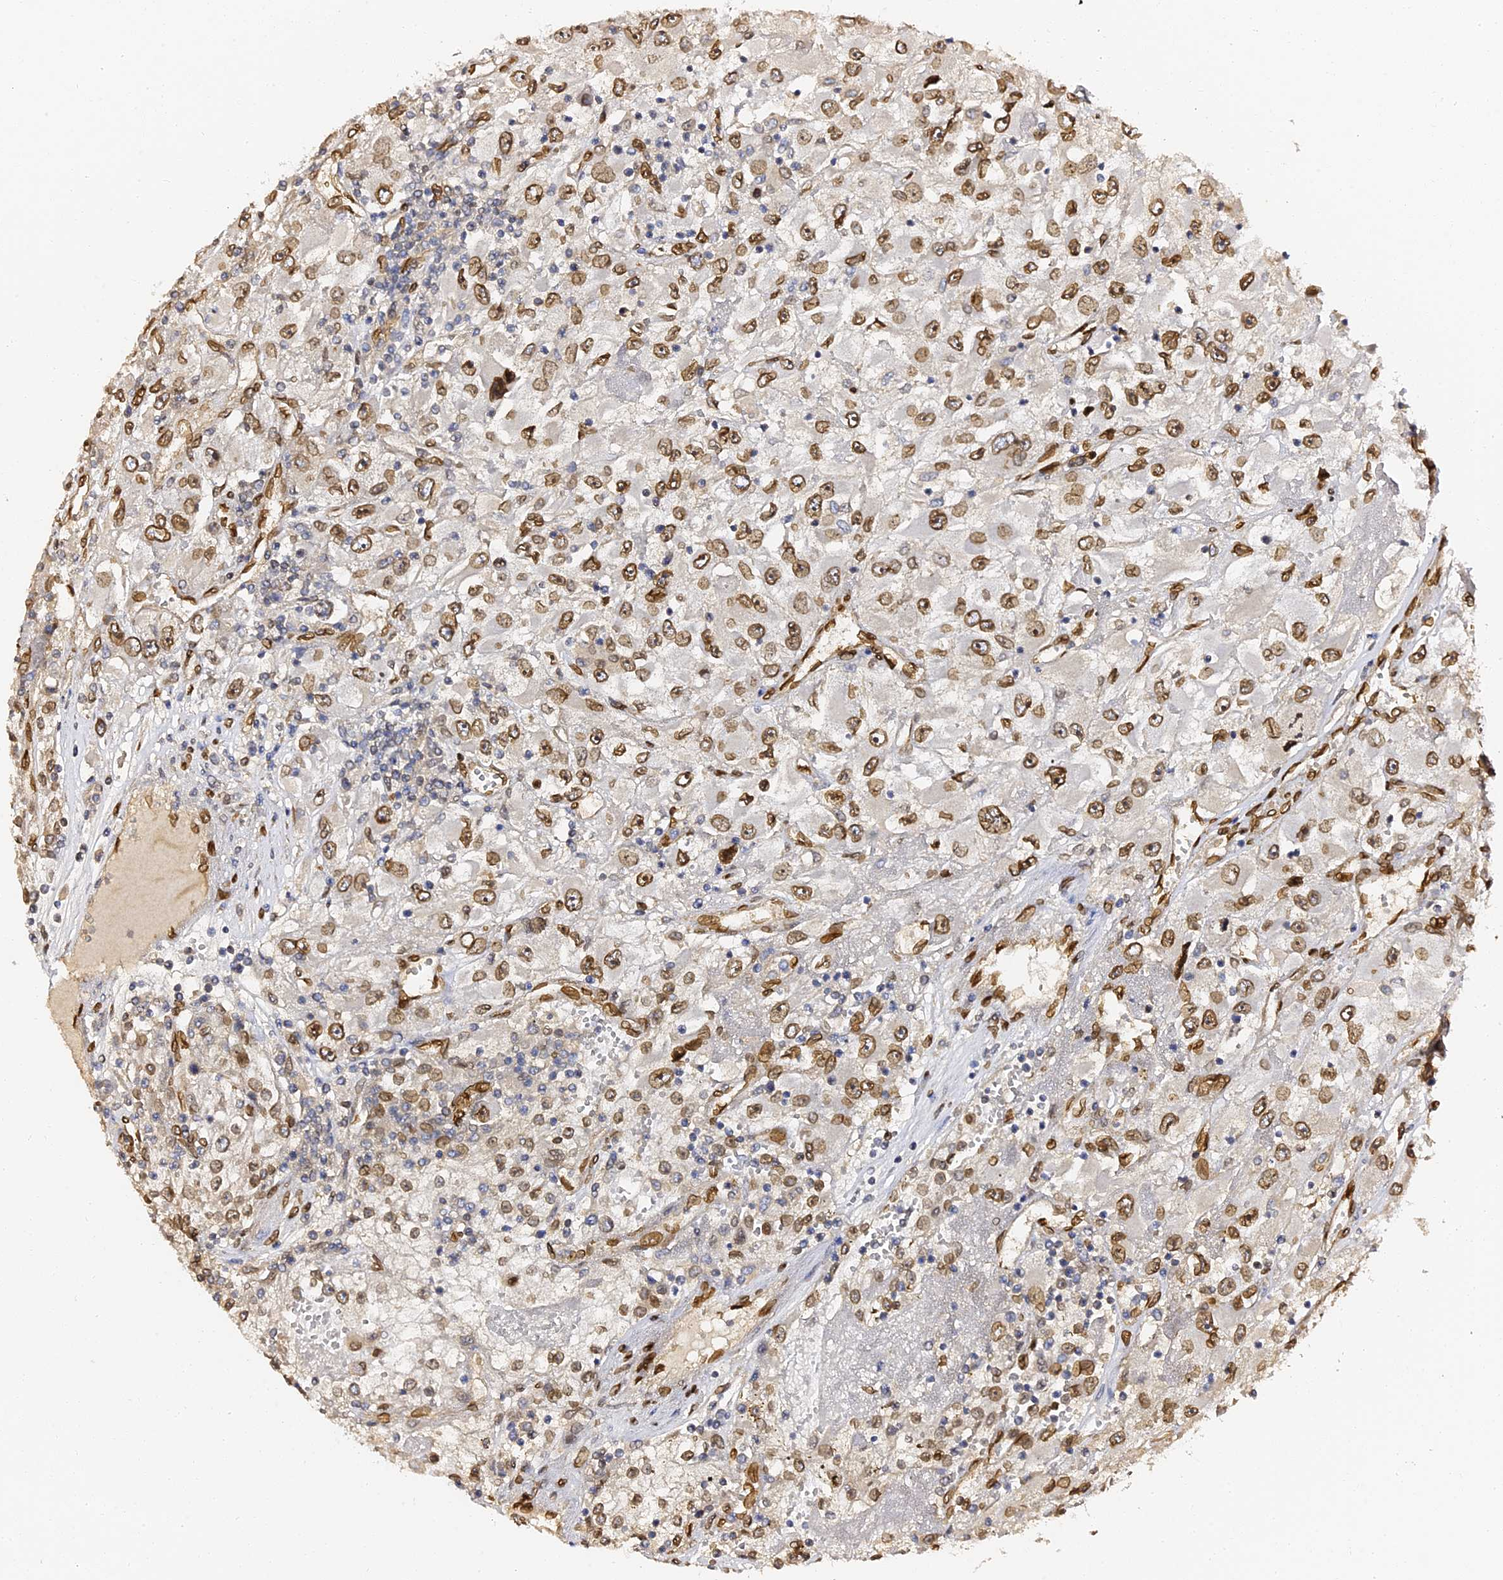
{"staining": {"intensity": "moderate", "quantity": ">75%", "location": "cytoplasmic/membranous,nuclear"}, "tissue": "renal cancer", "cell_type": "Tumor cells", "image_type": "cancer", "snomed": [{"axis": "morphology", "description": "Adenocarcinoma, NOS"}, {"axis": "topography", "description": "Kidney"}], "caption": "Protein staining of renal cancer (adenocarcinoma) tissue displays moderate cytoplasmic/membranous and nuclear expression in about >75% of tumor cells.", "gene": "ANAPC5", "patient": {"sex": "female", "age": 52}}